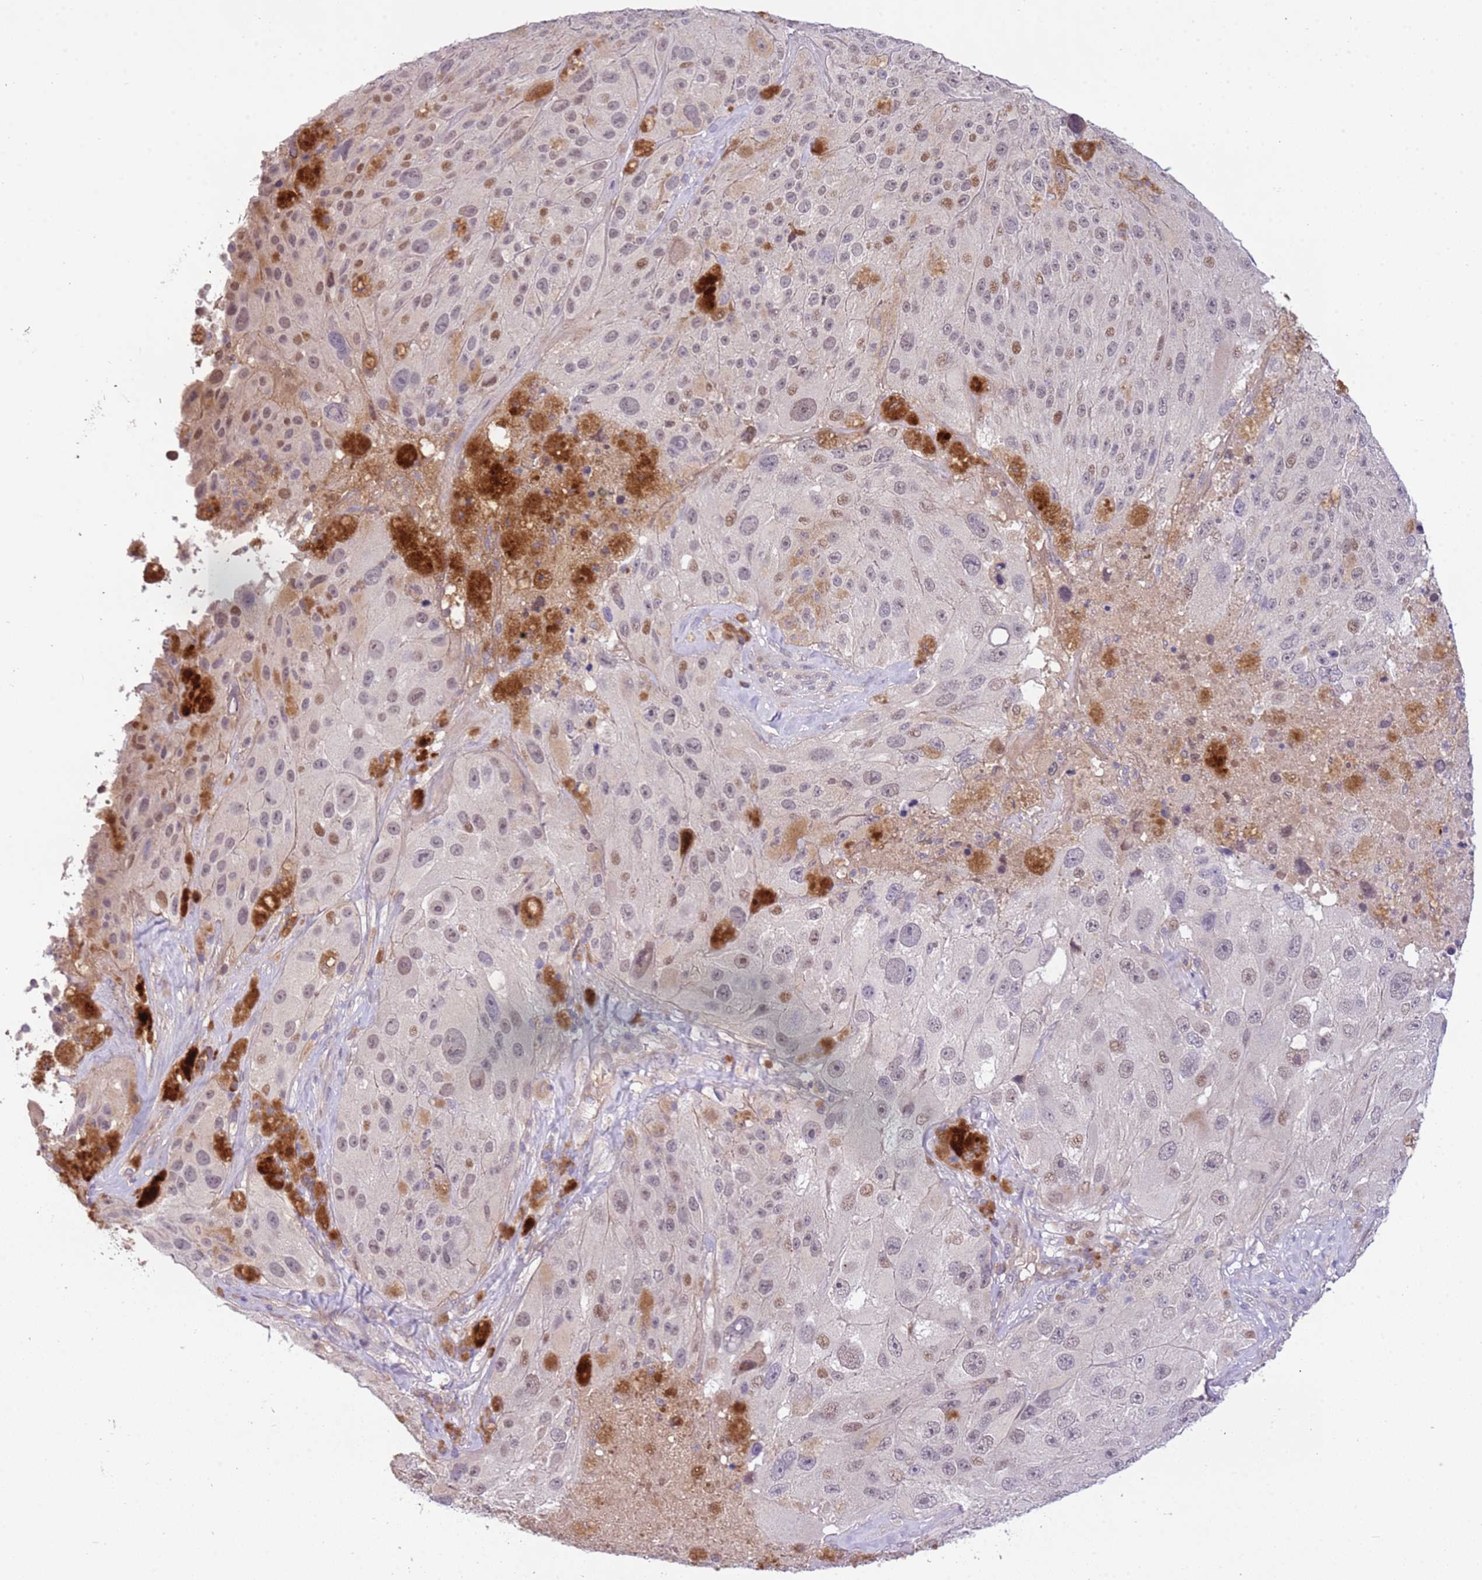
{"staining": {"intensity": "weak", "quantity": "25%-75%", "location": "nuclear"}, "tissue": "melanoma", "cell_type": "Tumor cells", "image_type": "cancer", "snomed": [{"axis": "morphology", "description": "Malignant melanoma, Metastatic site"}, {"axis": "topography", "description": "Lymph node"}], "caption": "Malignant melanoma (metastatic site) stained for a protein (brown) shows weak nuclear positive staining in about 25%-75% of tumor cells.", "gene": "MAGEF1", "patient": {"sex": "male", "age": 62}}